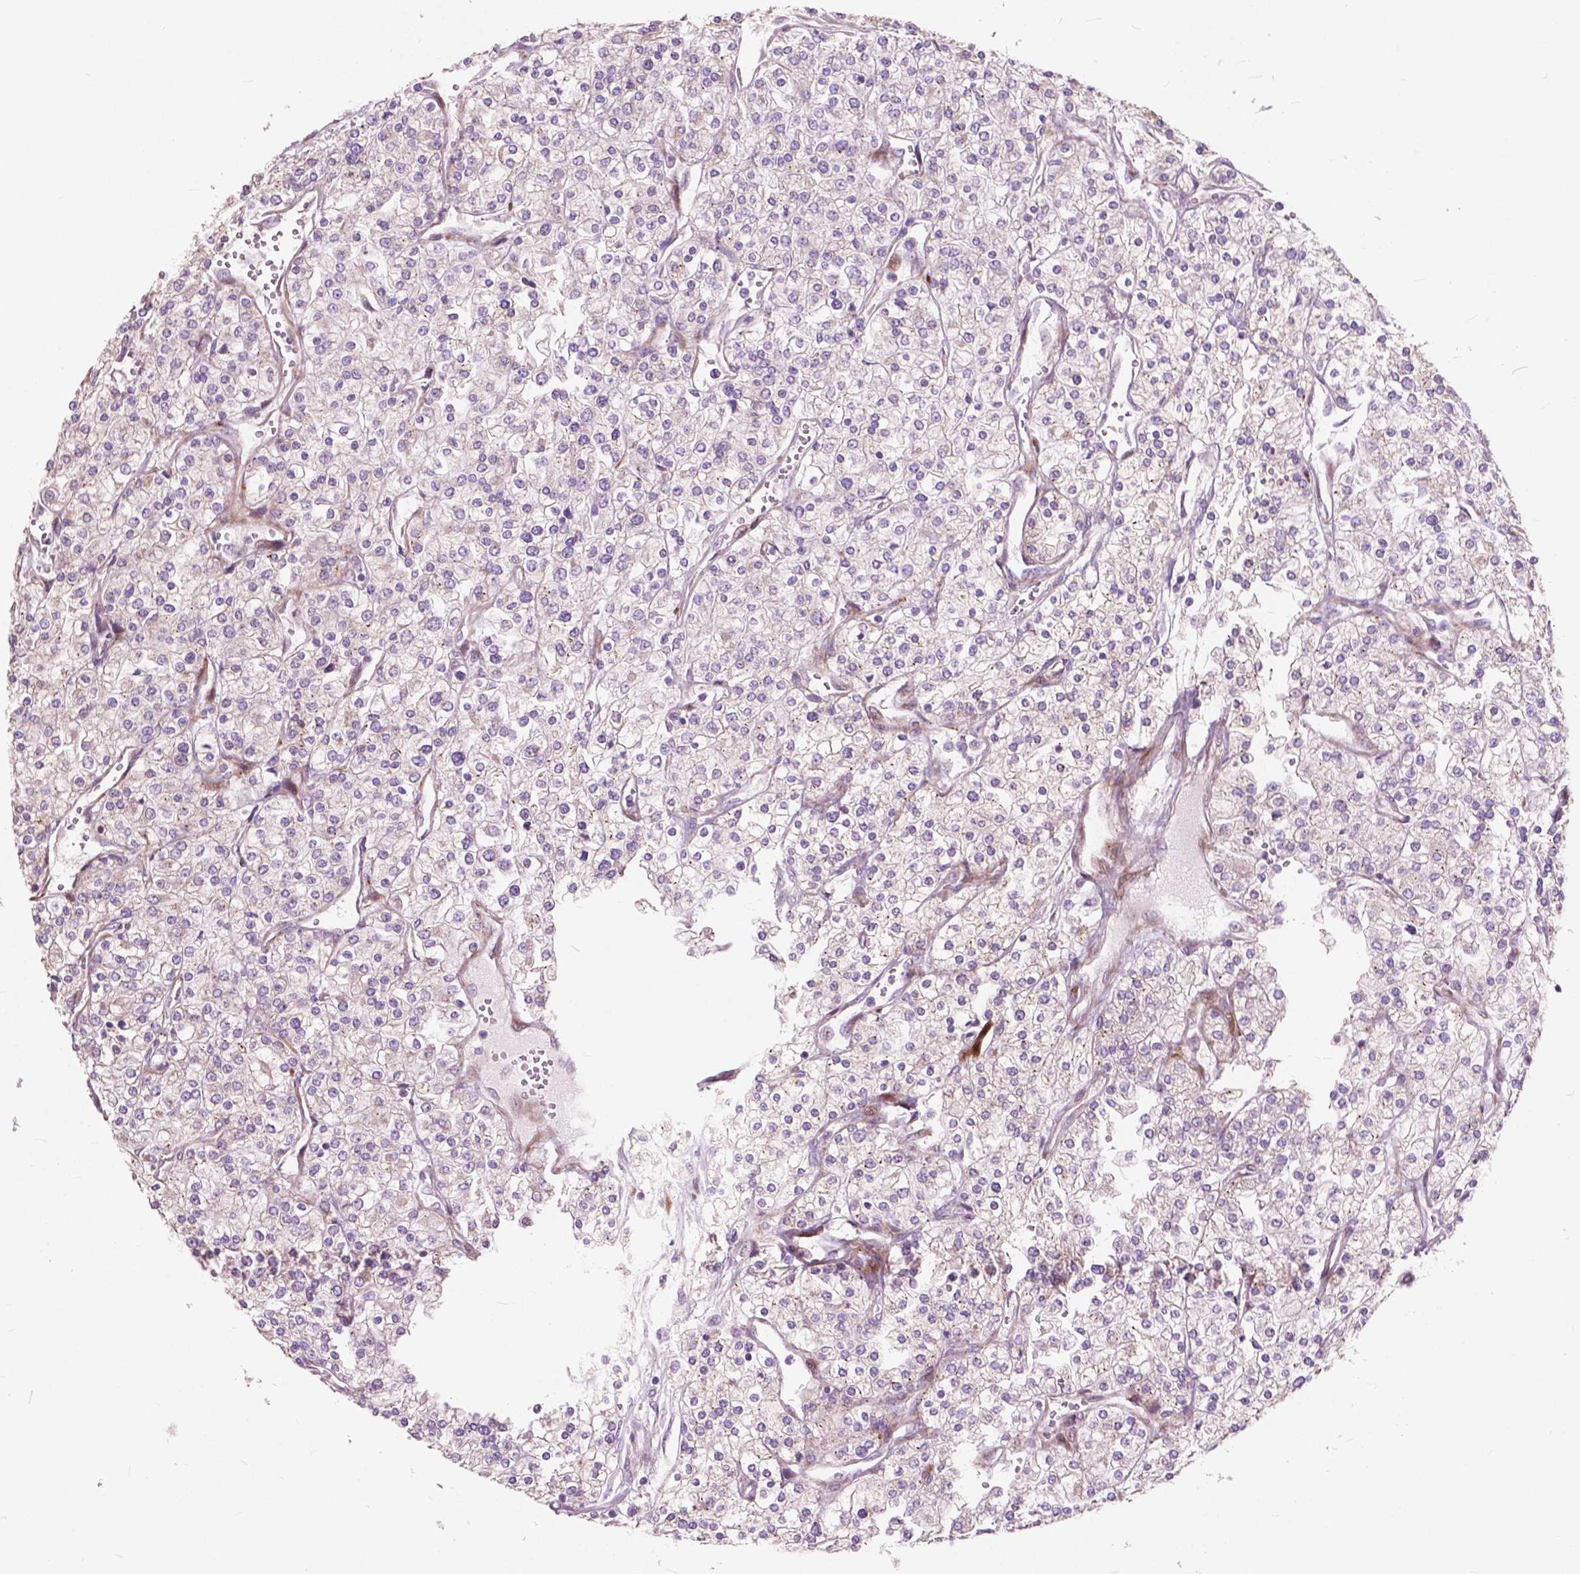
{"staining": {"intensity": "negative", "quantity": "none", "location": "none"}, "tissue": "renal cancer", "cell_type": "Tumor cells", "image_type": "cancer", "snomed": [{"axis": "morphology", "description": "Adenocarcinoma, NOS"}, {"axis": "topography", "description": "Kidney"}], "caption": "This is an immunohistochemistry photomicrograph of human adenocarcinoma (renal). There is no staining in tumor cells.", "gene": "MORN1", "patient": {"sex": "male", "age": 80}}